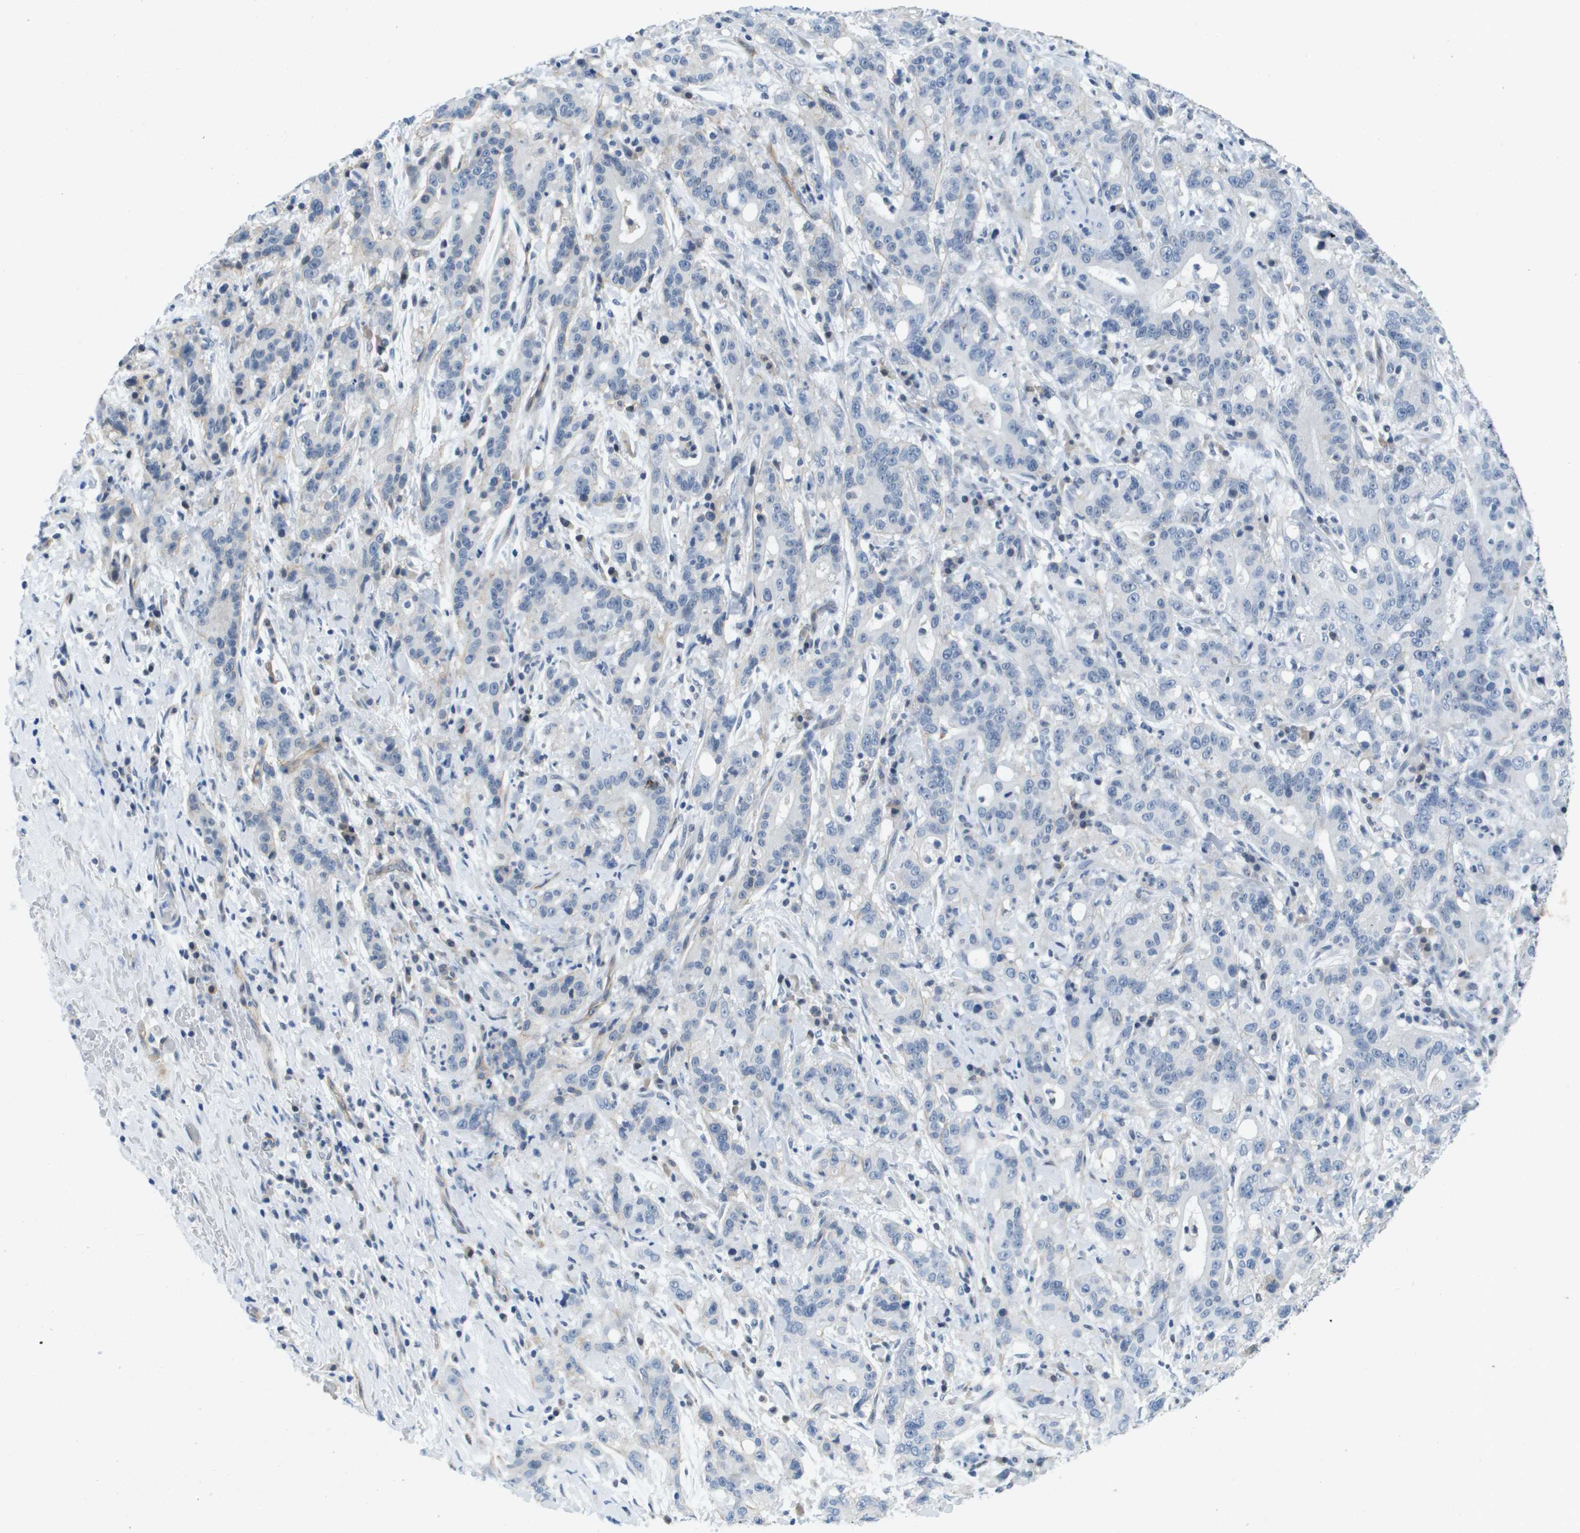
{"staining": {"intensity": "negative", "quantity": "none", "location": "none"}, "tissue": "liver cancer", "cell_type": "Tumor cells", "image_type": "cancer", "snomed": [{"axis": "morphology", "description": "Cholangiocarcinoma"}, {"axis": "topography", "description": "Liver"}], "caption": "IHC micrograph of neoplastic tissue: human liver cancer stained with DAB (3,3'-diaminobenzidine) displays no significant protein positivity in tumor cells.", "gene": "ITGA6", "patient": {"sex": "female", "age": 38}}